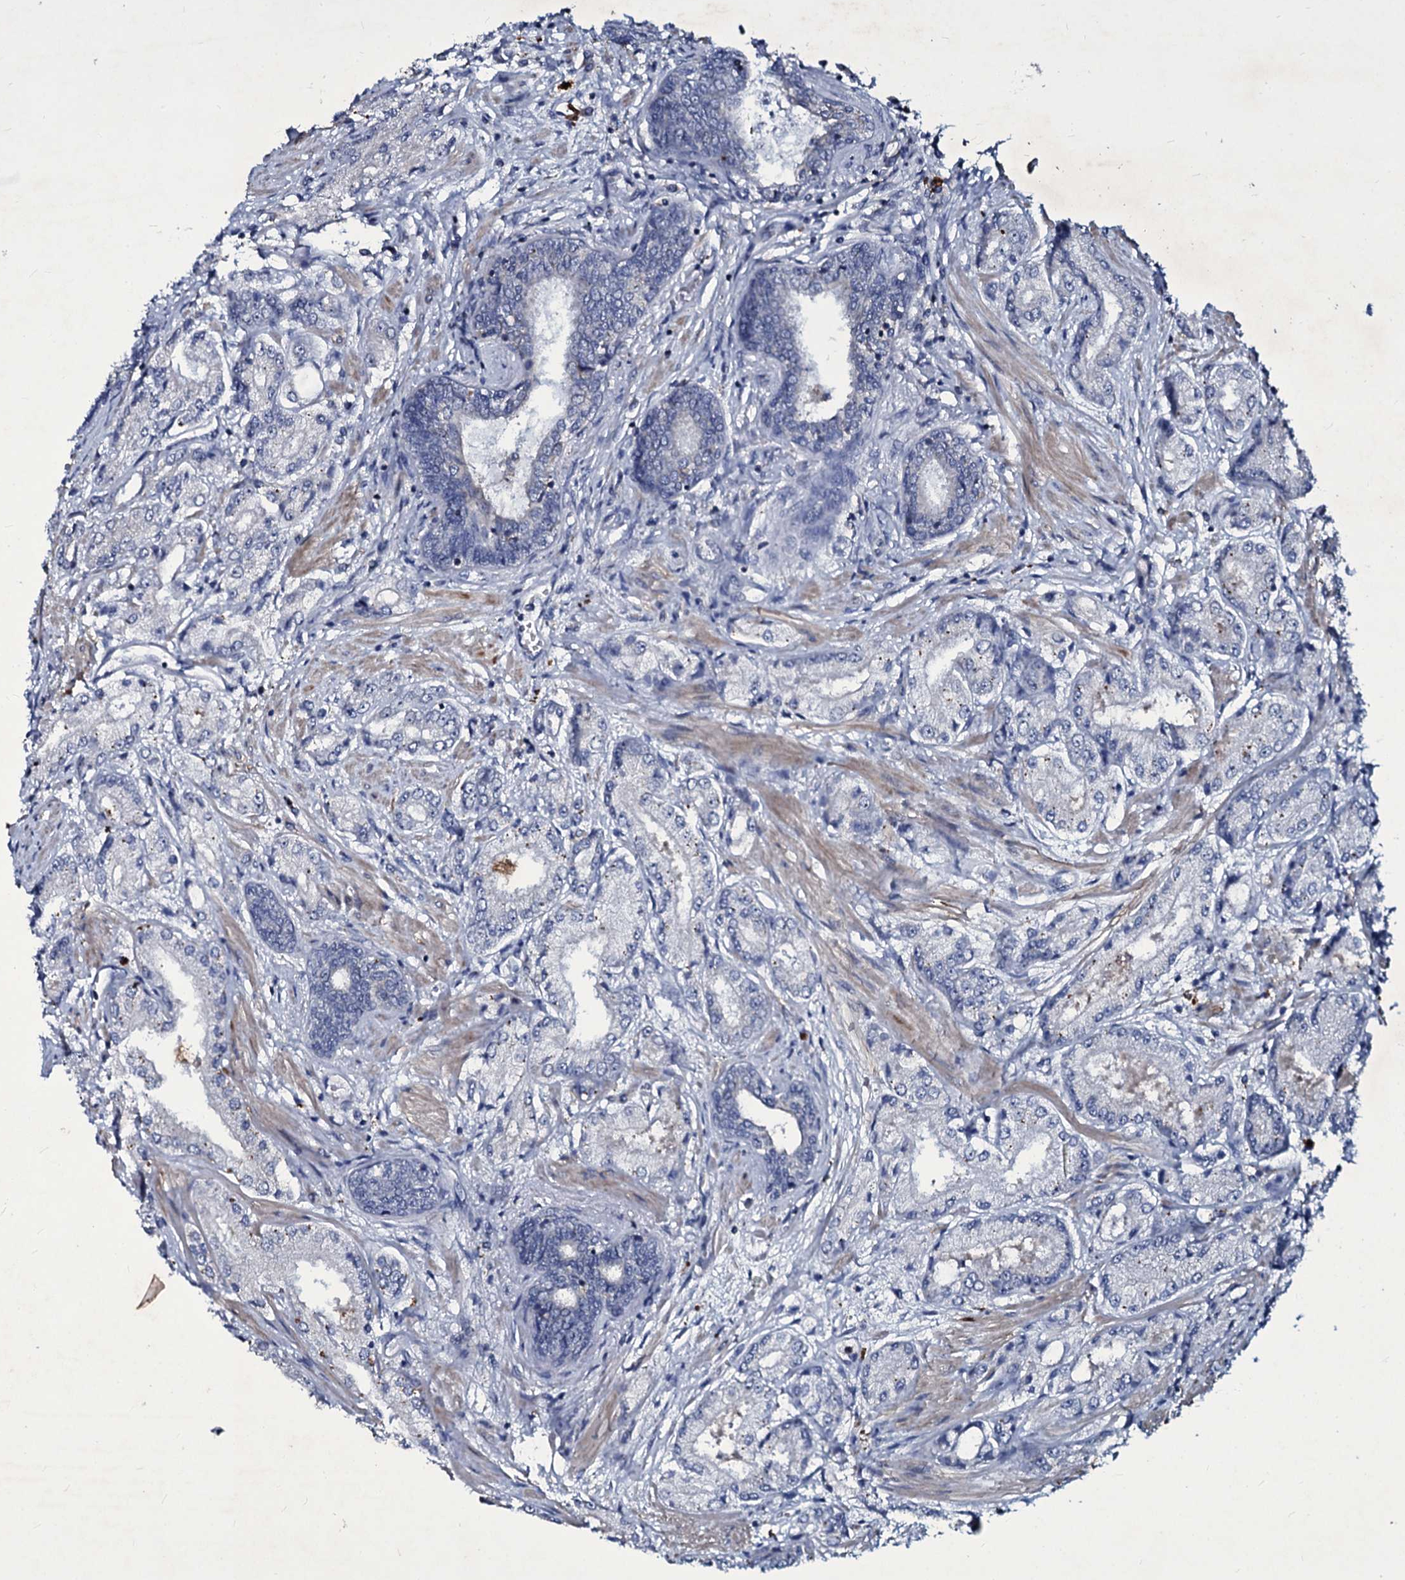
{"staining": {"intensity": "negative", "quantity": "none", "location": "none"}, "tissue": "prostate cancer", "cell_type": "Tumor cells", "image_type": "cancer", "snomed": [{"axis": "morphology", "description": "Adenocarcinoma, High grade"}, {"axis": "topography", "description": "Prostate"}], "caption": "High power microscopy photomicrograph of an immunohistochemistry (IHC) image of prostate high-grade adenocarcinoma, revealing no significant staining in tumor cells.", "gene": "SELENOT", "patient": {"sex": "male", "age": 59}}